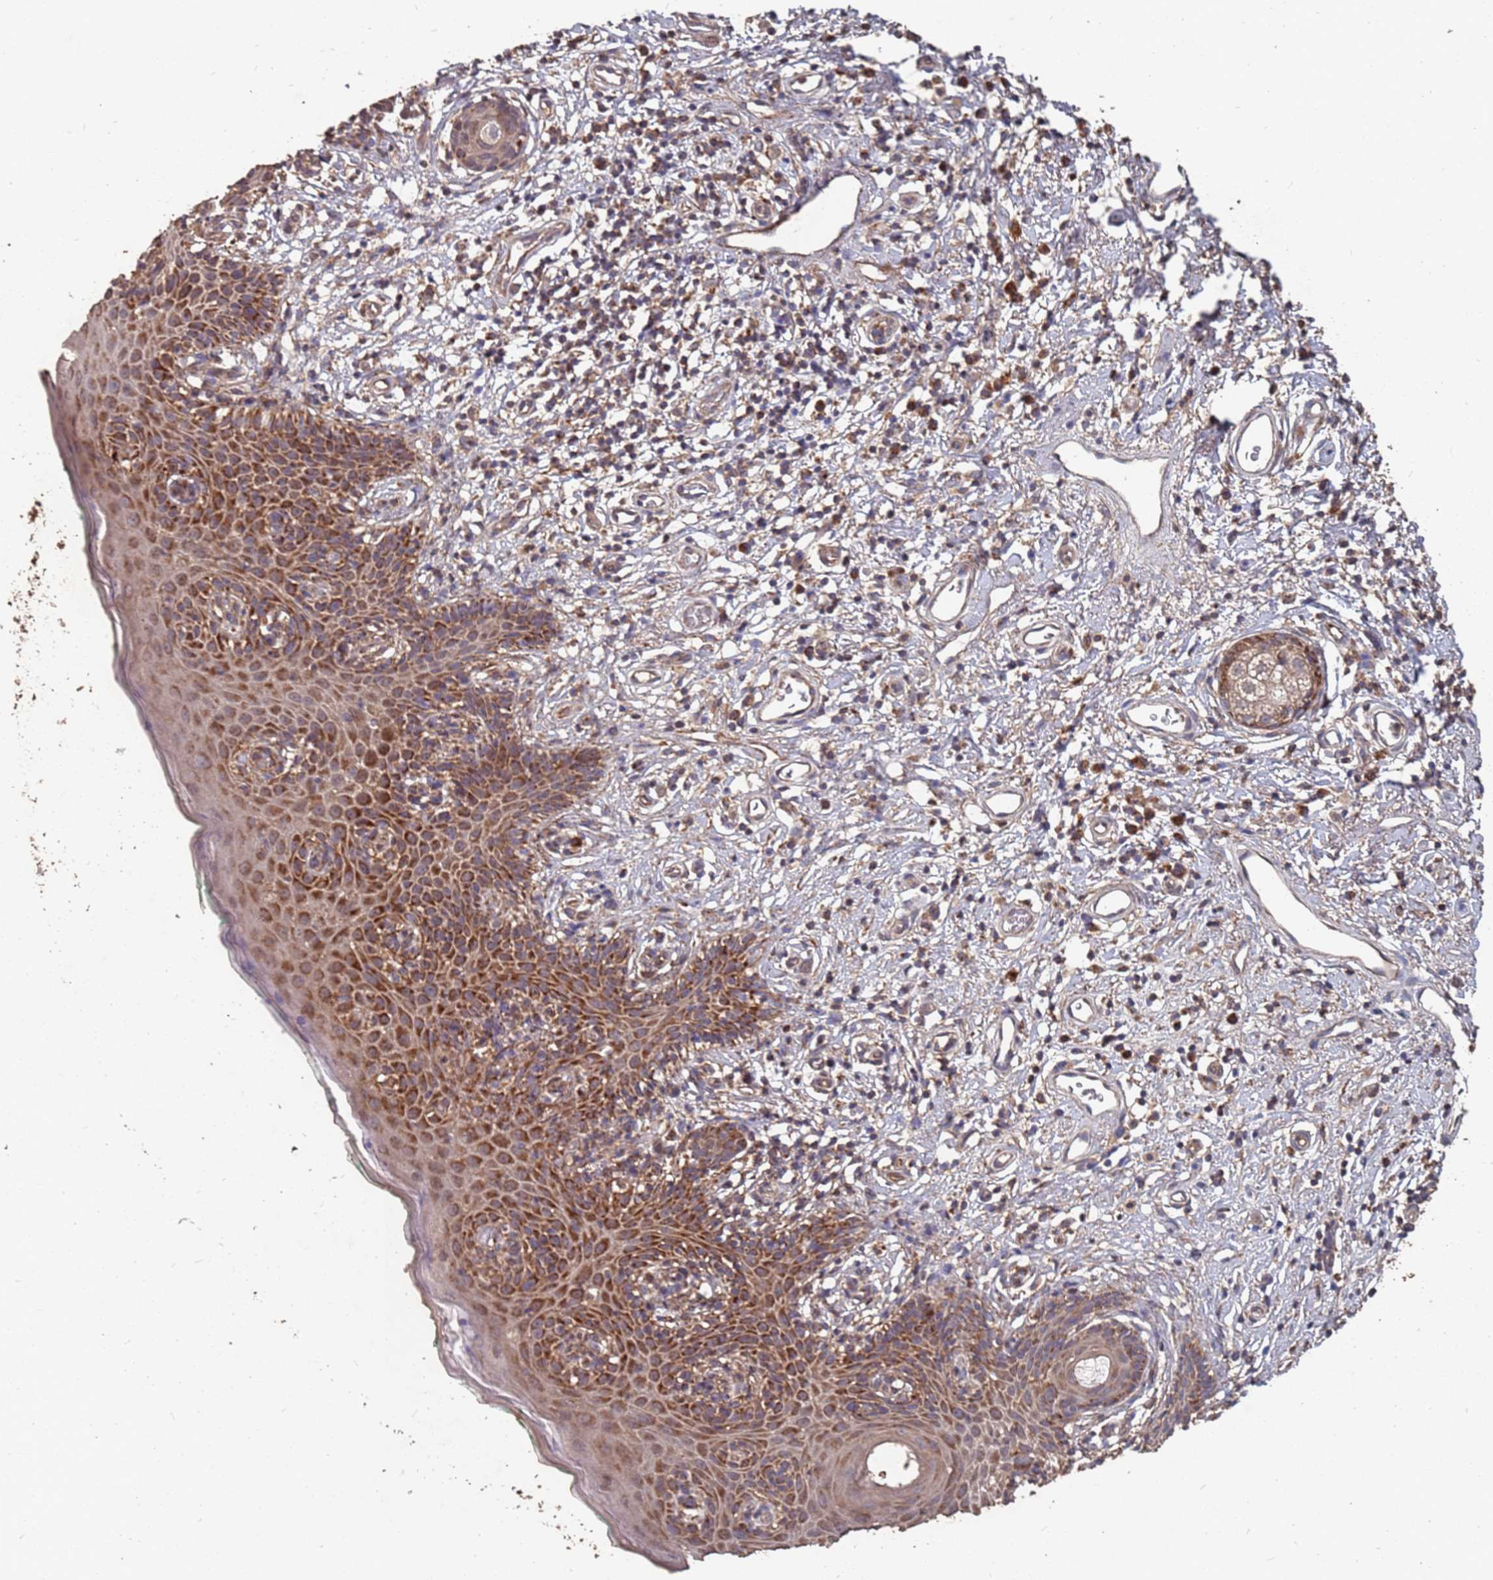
{"staining": {"intensity": "strong", "quantity": "25%-75%", "location": "cytoplasmic/membranous"}, "tissue": "skin", "cell_type": "Epidermal cells", "image_type": "normal", "snomed": [{"axis": "morphology", "description": "Normal tissue, NOS"}, {"axis": "topography", "description": "Vulva"}], "caption": "Protein positivity by immunohistochemistry (IHC) demonstrates strong cytoplasmic/membranous staining in about 25%-75% of epidermal cells in unremarkable skin. Nuclei are stained in blue.", "gene": "PRORP", "patient": {"sex": "female", "age": 66}}